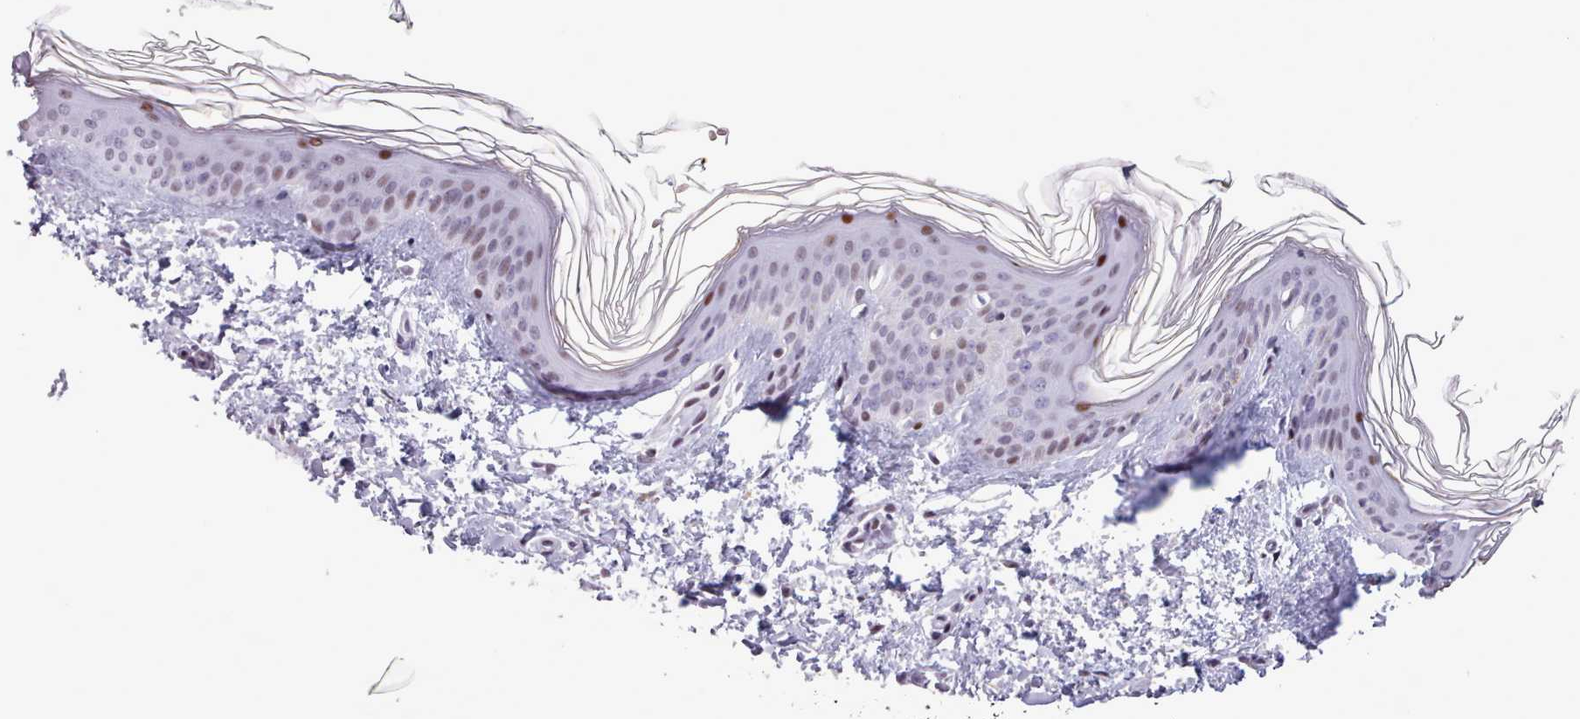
{"staining": {"intensity": "moderate", "quantity": ">75%", "location": "nuclear"}, "tissue": "skin", "cell_type": "Fibroblasts", "image_type": "normal", "snomed": [{"axis": "morphology", "description": "Normal tissue, NOS"}, {"axis": "topography", "description": "Skin"}], "caption": "Moderate nuclear protein expression is seen in approximately >75% of fibroblasts in skin.", "gene": "SRSF4", "patient": {"sex": "female", "age": 41}}